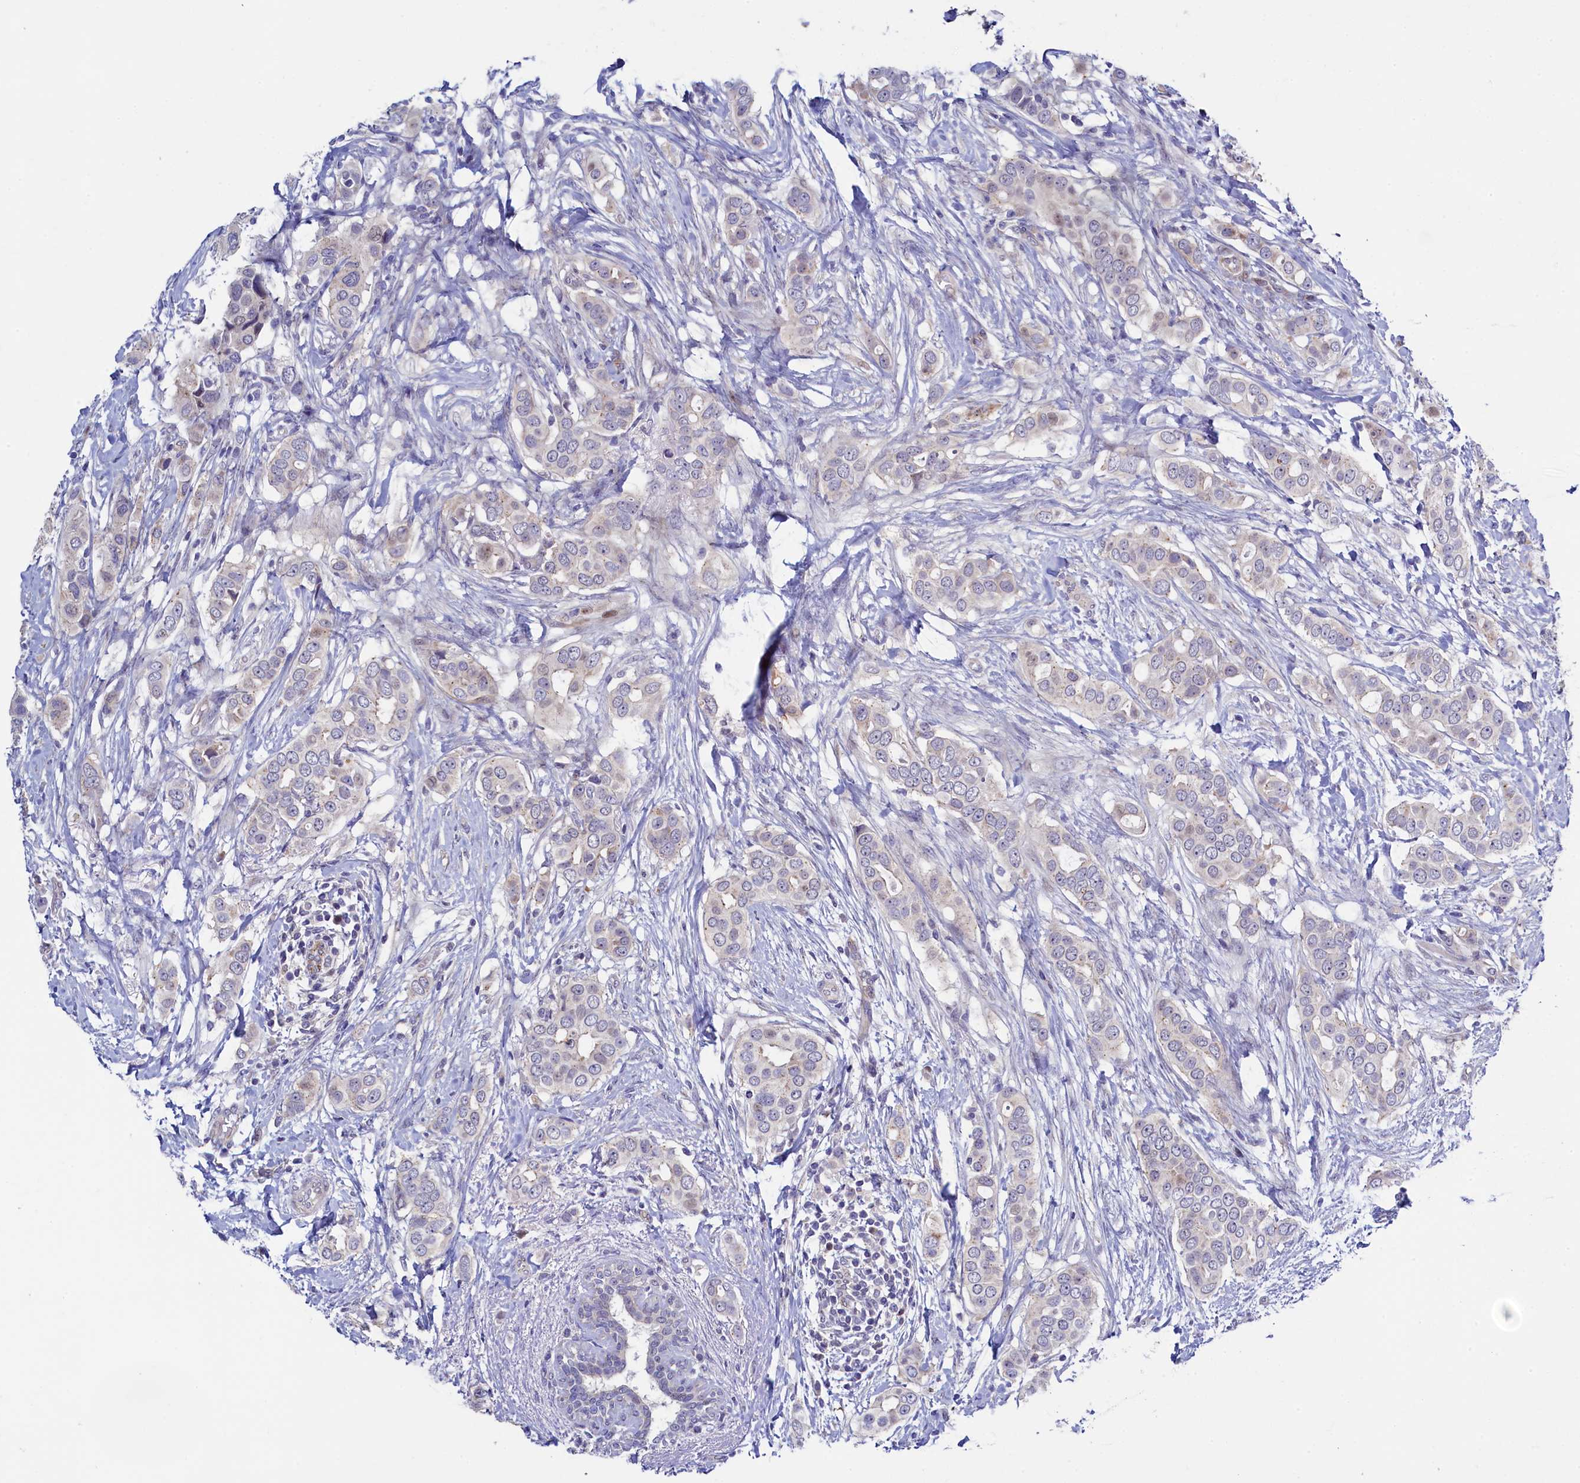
{"staining": {"intensity": "negative", "quantity": "none", "location": "none"}, "tissue": "breast cancer", "cell_type": "Tumor cells", "image_type": "cancer", "snomed": [{"axis": "morphology", "description": "Lobular carcinoma"}, {"axis": "topography", "description": "Breast"}], "caption": "This histopathology image is of breast cancer stained with immunohistochemistry to label a protein in brown with the nuclei are counter-stained blue. There is no positivity in tumor cells.", "gene": "PIK3C3", "patient": {"sex": "female", "age": 51}}